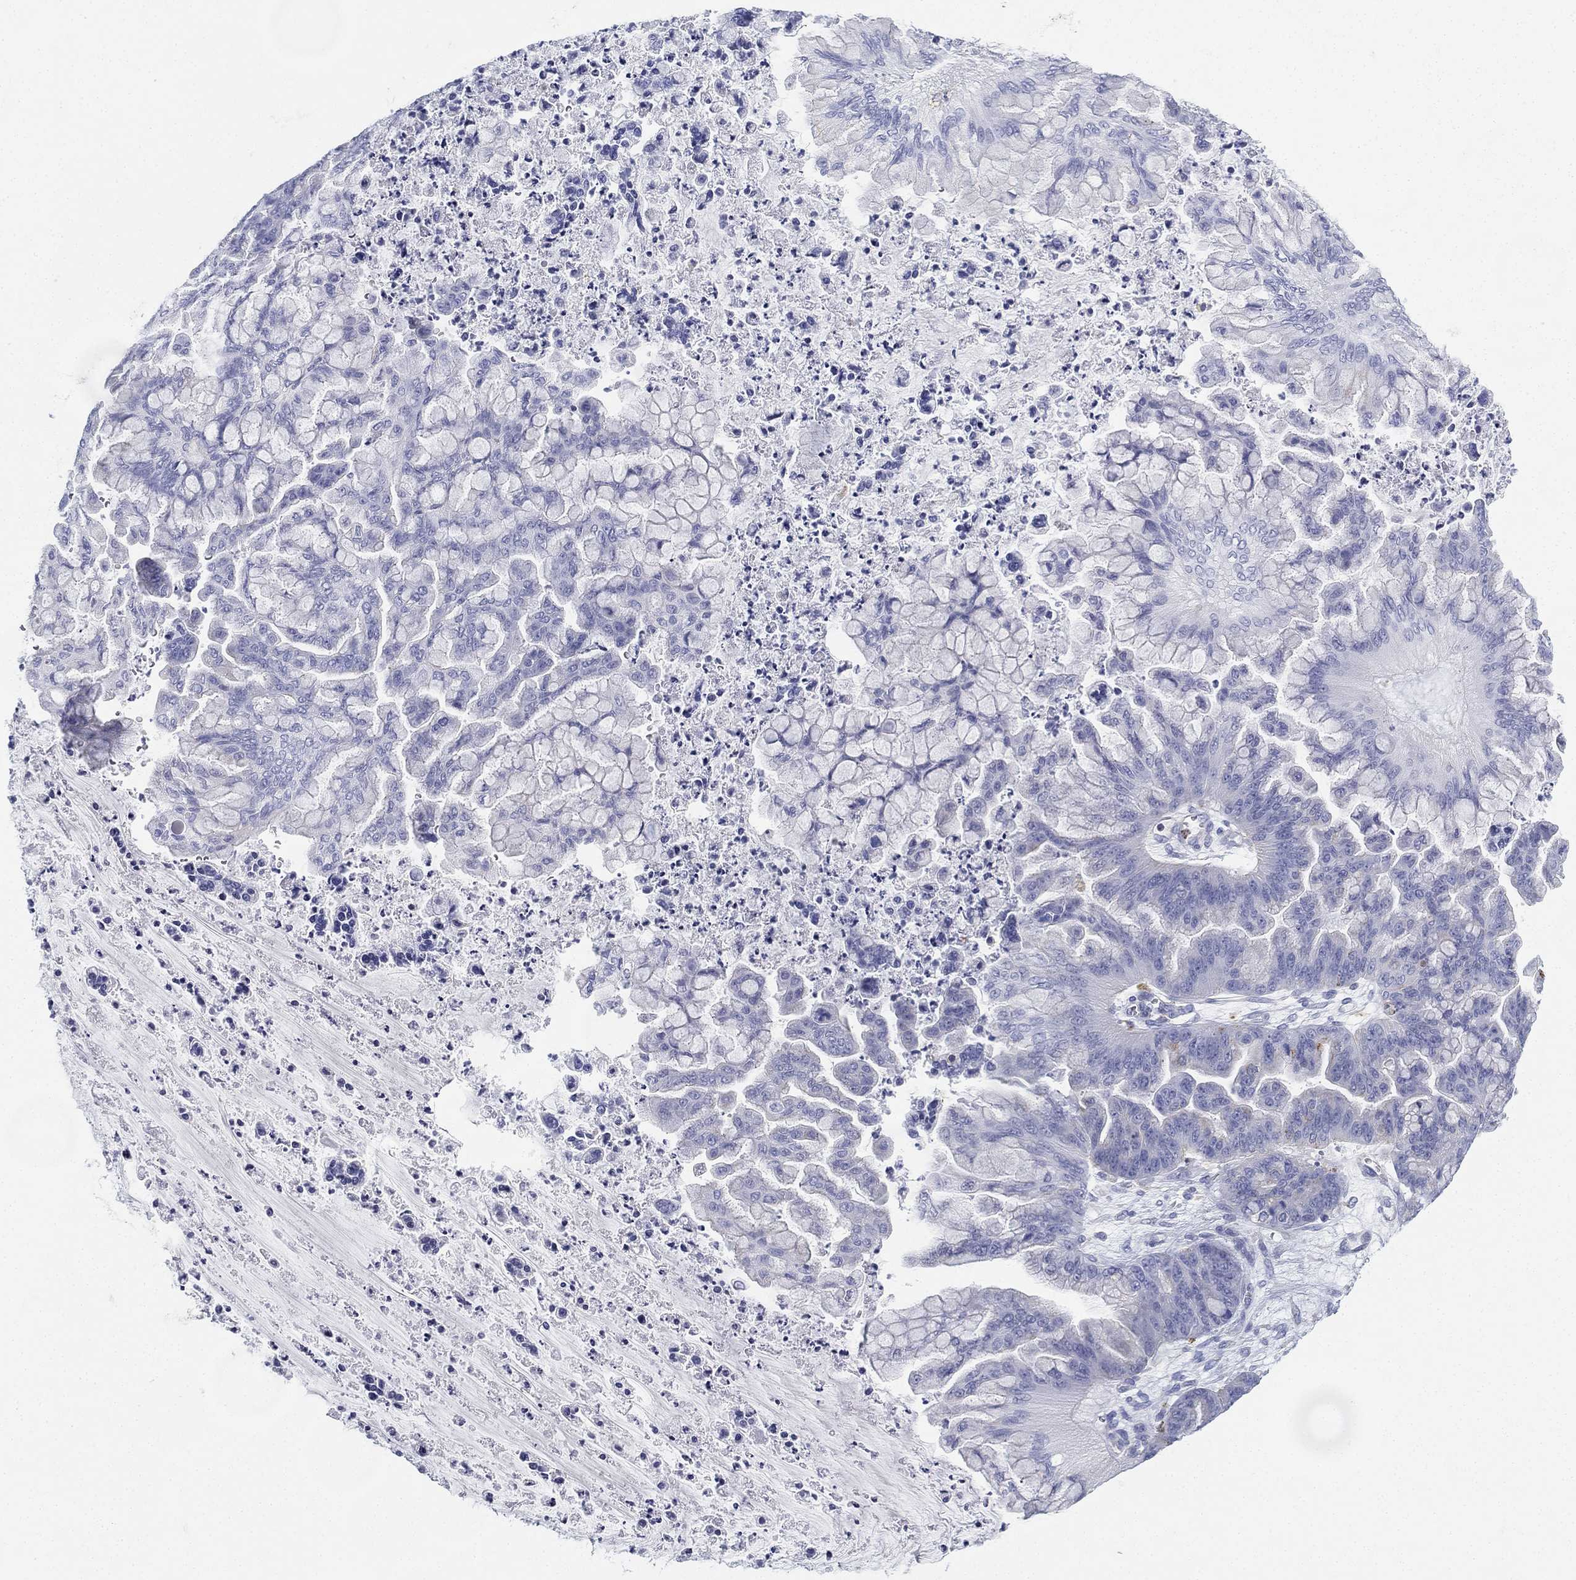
{"staining": {"intensity": "negative", "quantity": "none", "location": "none"}, "tissue": "ovarian cancer", "cell_type": "Tumor cells", "image_type": "cancer", "snomed": [{"axis": "morphology", "description": "Cystadenocarcinoma, mucinous, NOS"}, {"axis": "topography", "description": "Ovary"}], "caption": "The image reveals no significant expression in tumor cells of ovarian cancer.", "gene": "NPC2", "patient": {"sex": "female", "age": 67}}